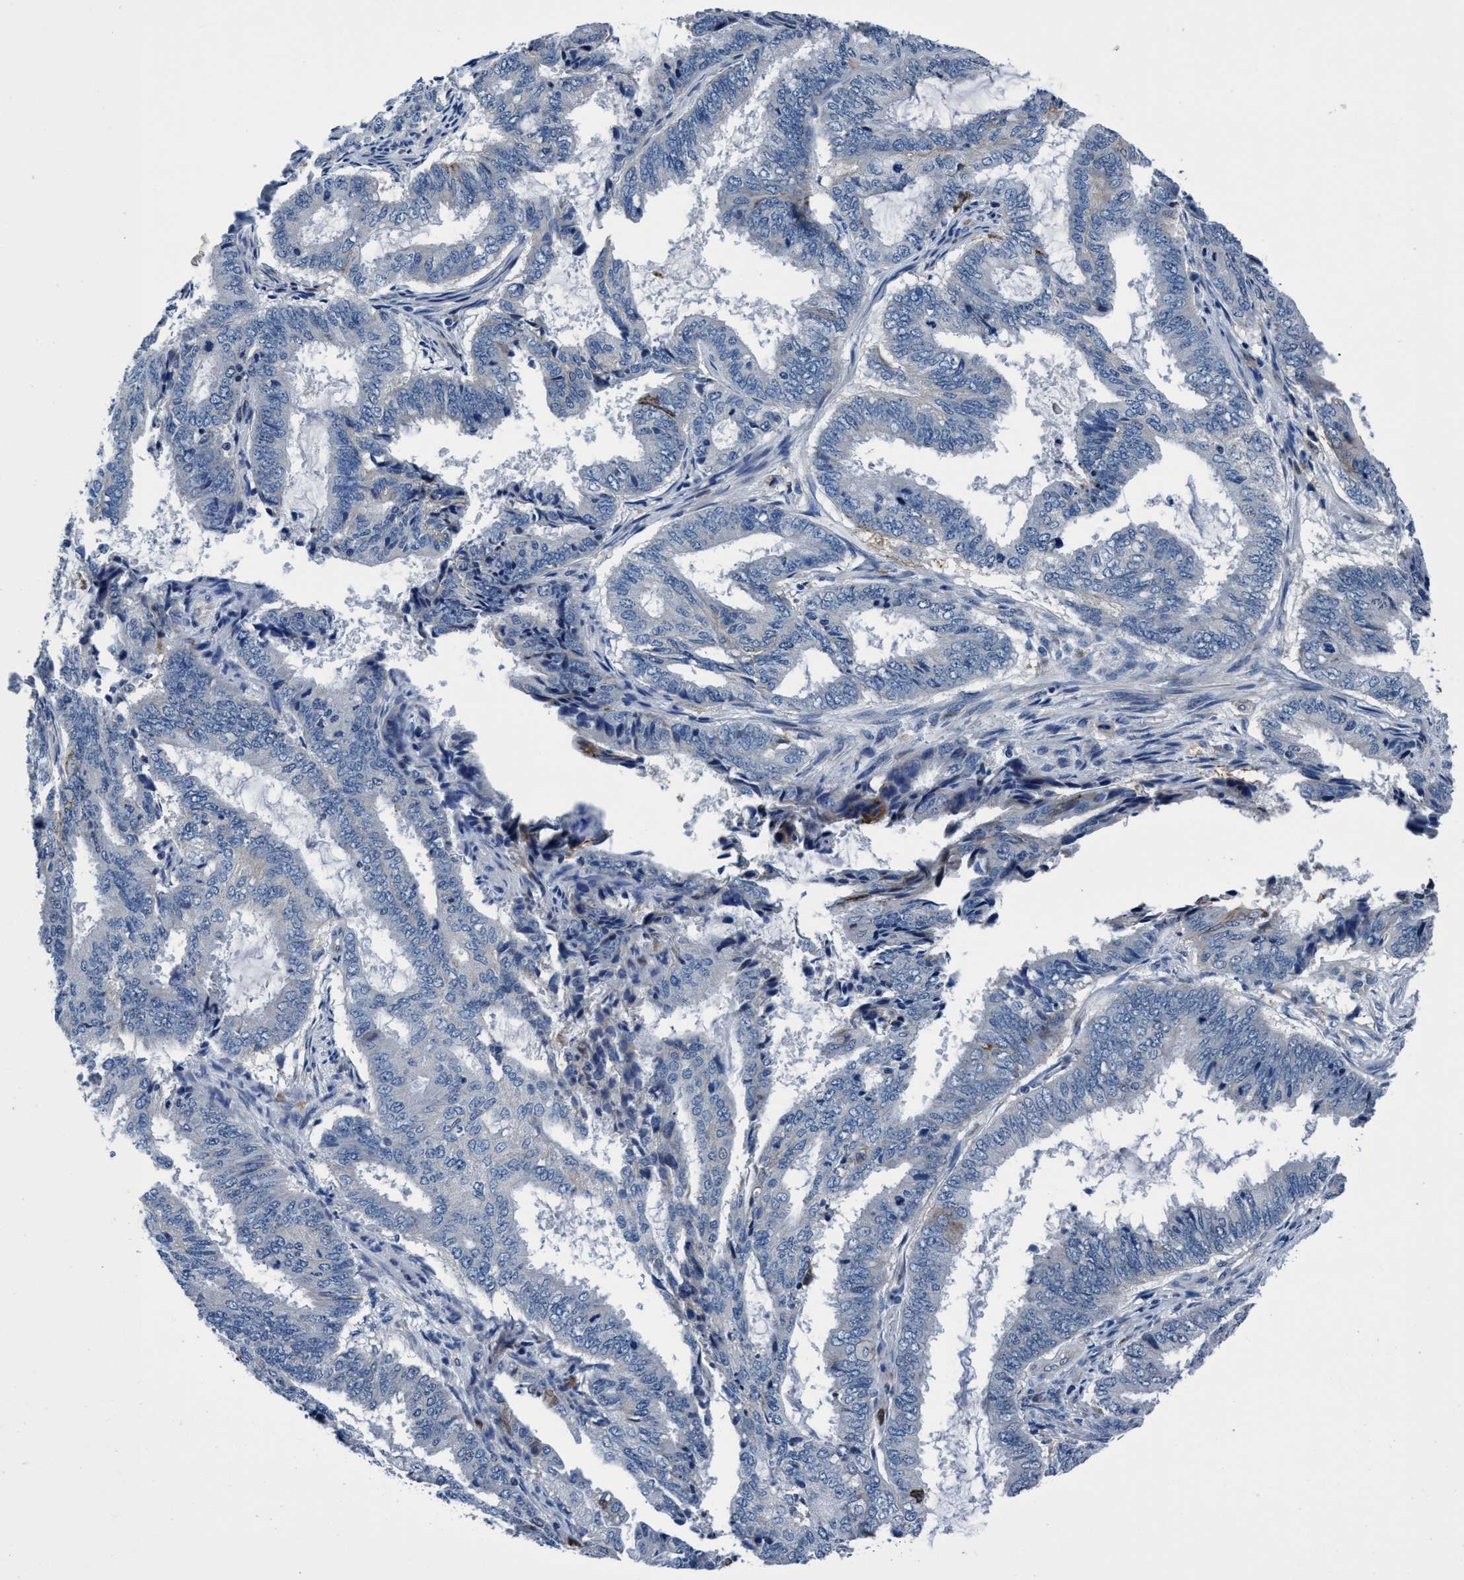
{"staining": {"intensity": "negative", "quantity": "none", "location": "none"}, "tissue": "endometrial cancer", "cell_type": "Tumor cells", "image_type": "cancer", "snomed": [{"axis": "morphology", "description": "Adenocarcinoma, NOS"}, {"axis": "topography", "description": "Endometrium"}], "caption": "Endometrial cancer (adenocarcinoma) was stained to show a protein in brown. There is no significant positivity in tumor cells.", "gene": "TMEM94", "patient": {"sex": "female", "age": 51}}